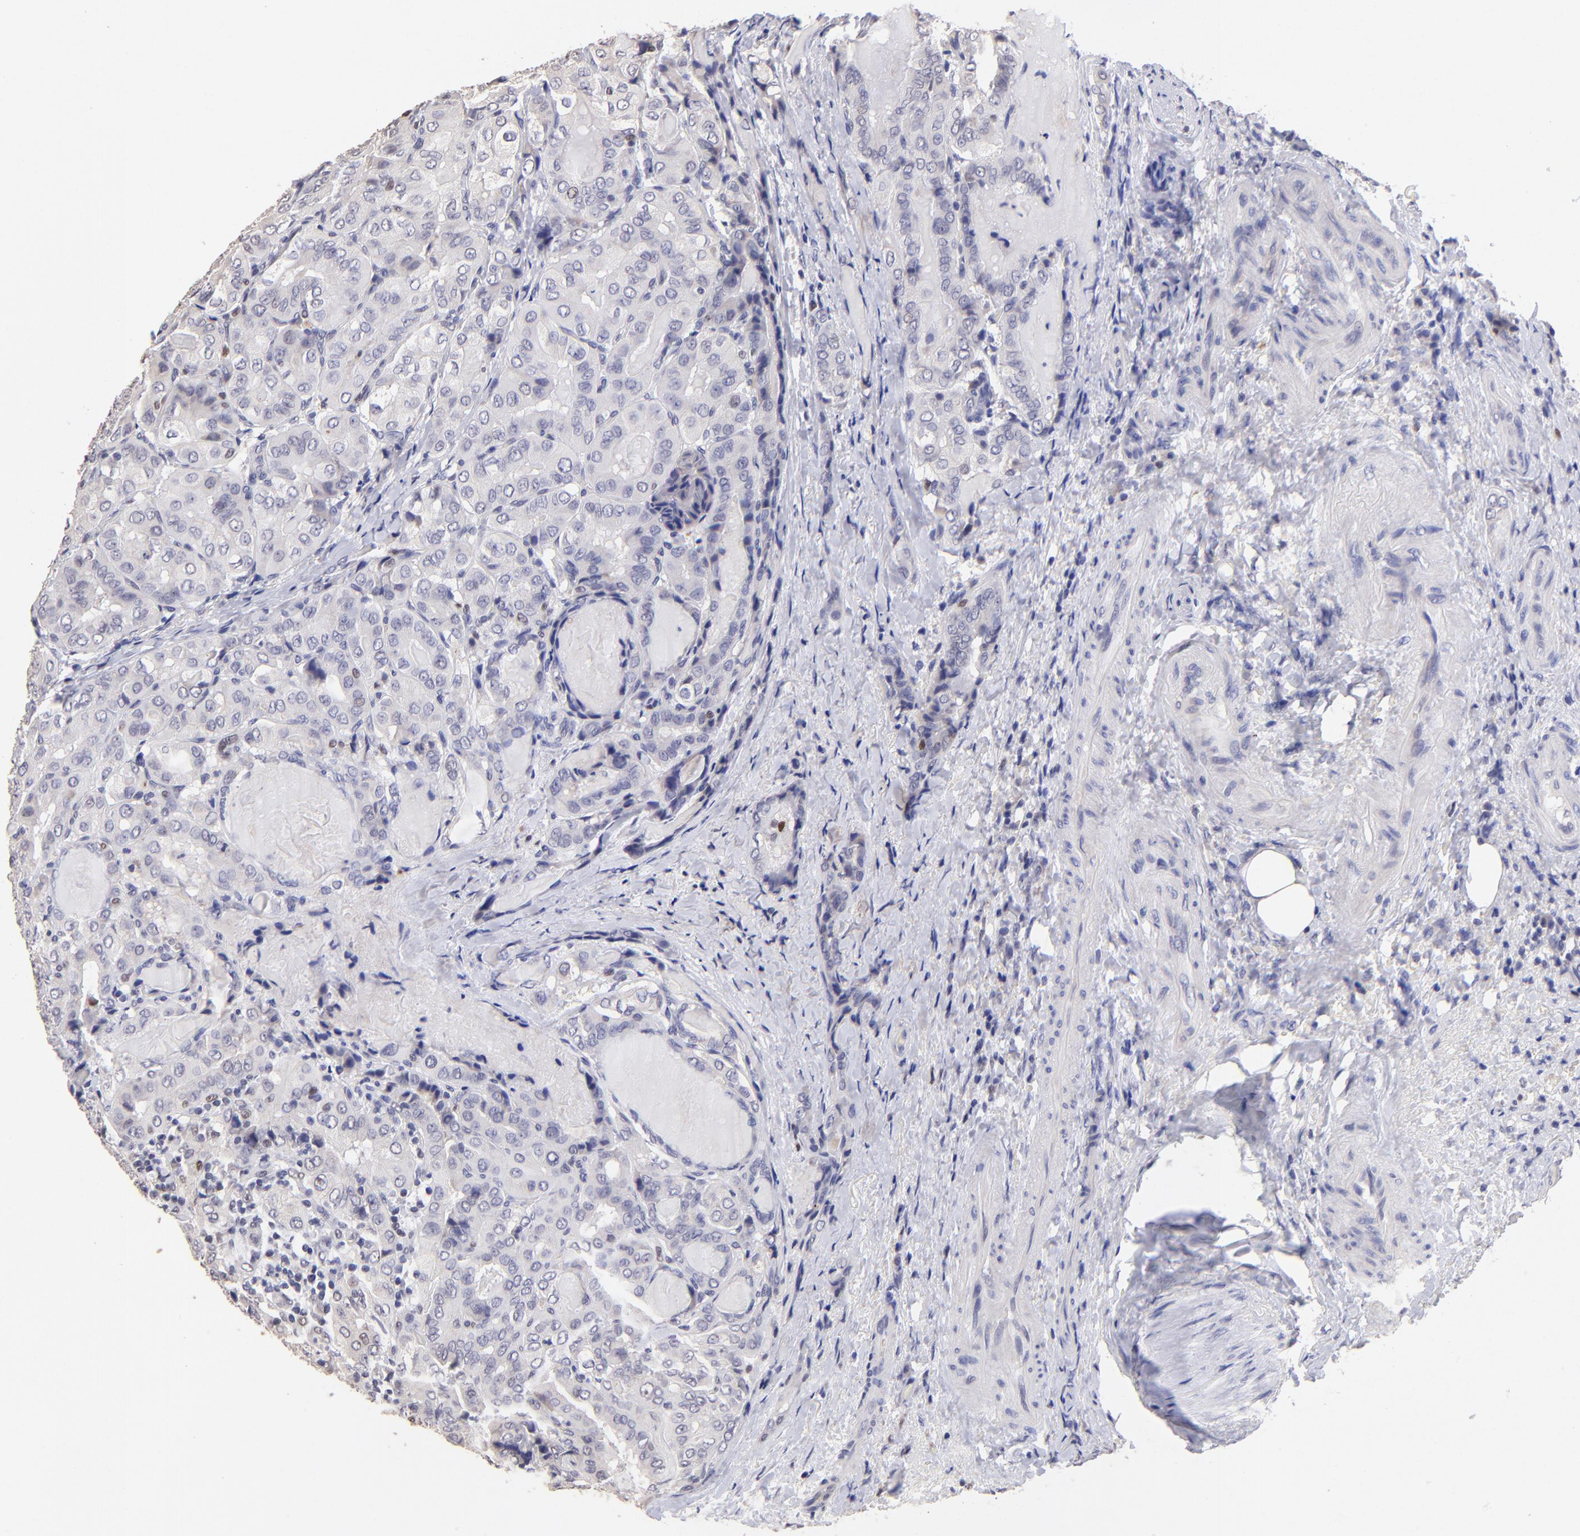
{"staining": {"intensity": "weak", "quantity": "<25%", "location": "nuclear"}, "tissue": "thyroid cancer", "cell_type": "Tumor cells", "image_type": "cancer", "snomed": [{"axis": "morphology", "description": "Papillary adenocarcinoma, NOS"}, {"axis": "topography", "description": "Thyroid gland"}], "caption": "Immunohistochemistry photomicrograph of neoplastic tissue: papillary adenocarcinoma (thyroid) stained with DAB (3,3'-diaminobenzidine) shows no significant protein expression in tumor cells. The staining is performed using DAB brown chromogen with nuclei counter-stained in using hematoxylin.", "gene": "DNMT1", "patient": {"sex": "female", "age": 71}}